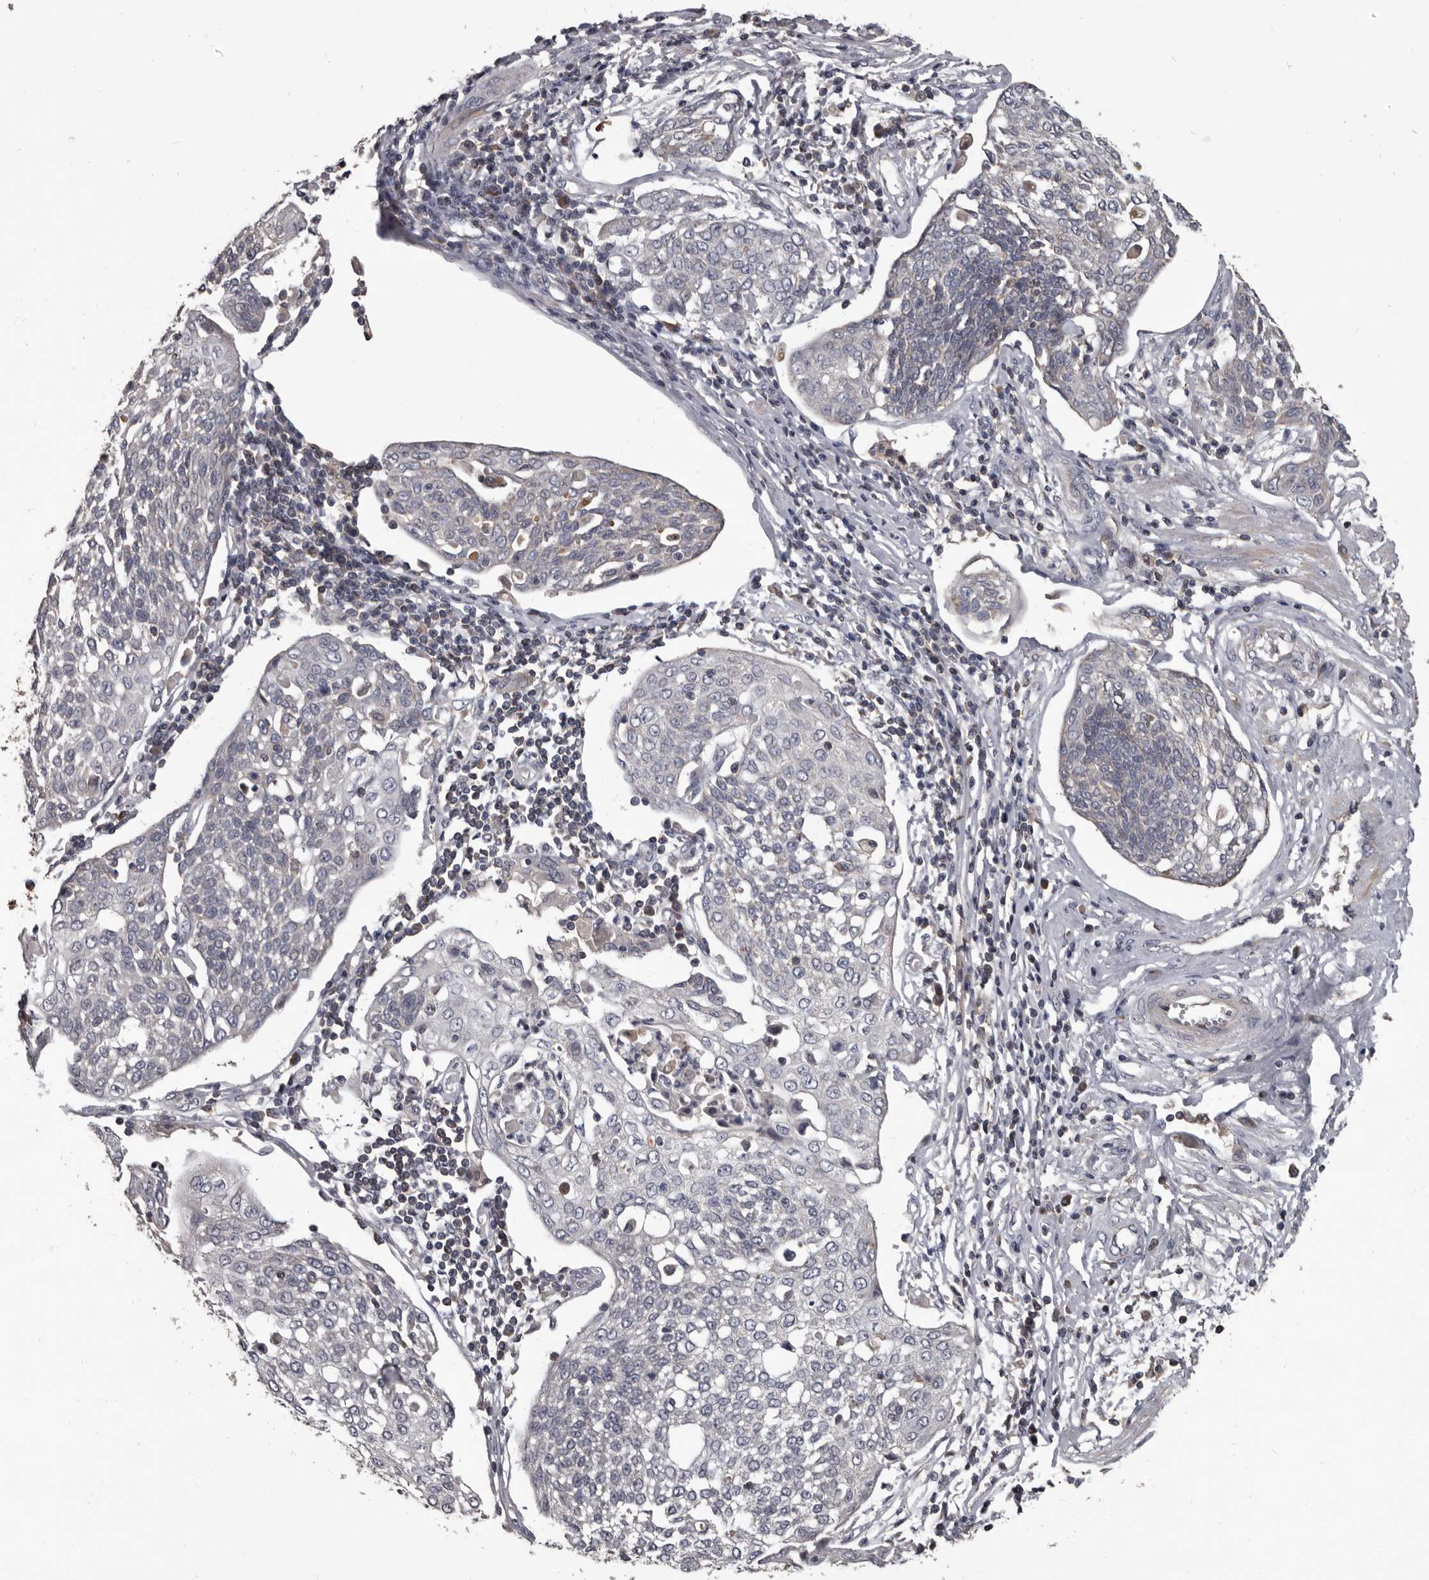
{"staining": {"intensity": "negative", "quantity": "none", "location": "none"}, "tissue": "cervical cancer", "cell_type": "Tumor cells", "image_type": "cancer", "snomed": [{"axis": "morphology", "description": "Squamous cell carcinoma, NOS"}, {"axis": "topography", "description": "Cervix"}], "caption": "IHC of human cervical cancer (squamous cell carcinoma) reveals no staining in tumor cells.", "gene": "ALDH5A1", "patient": {"sex": "female", "age": 34}}